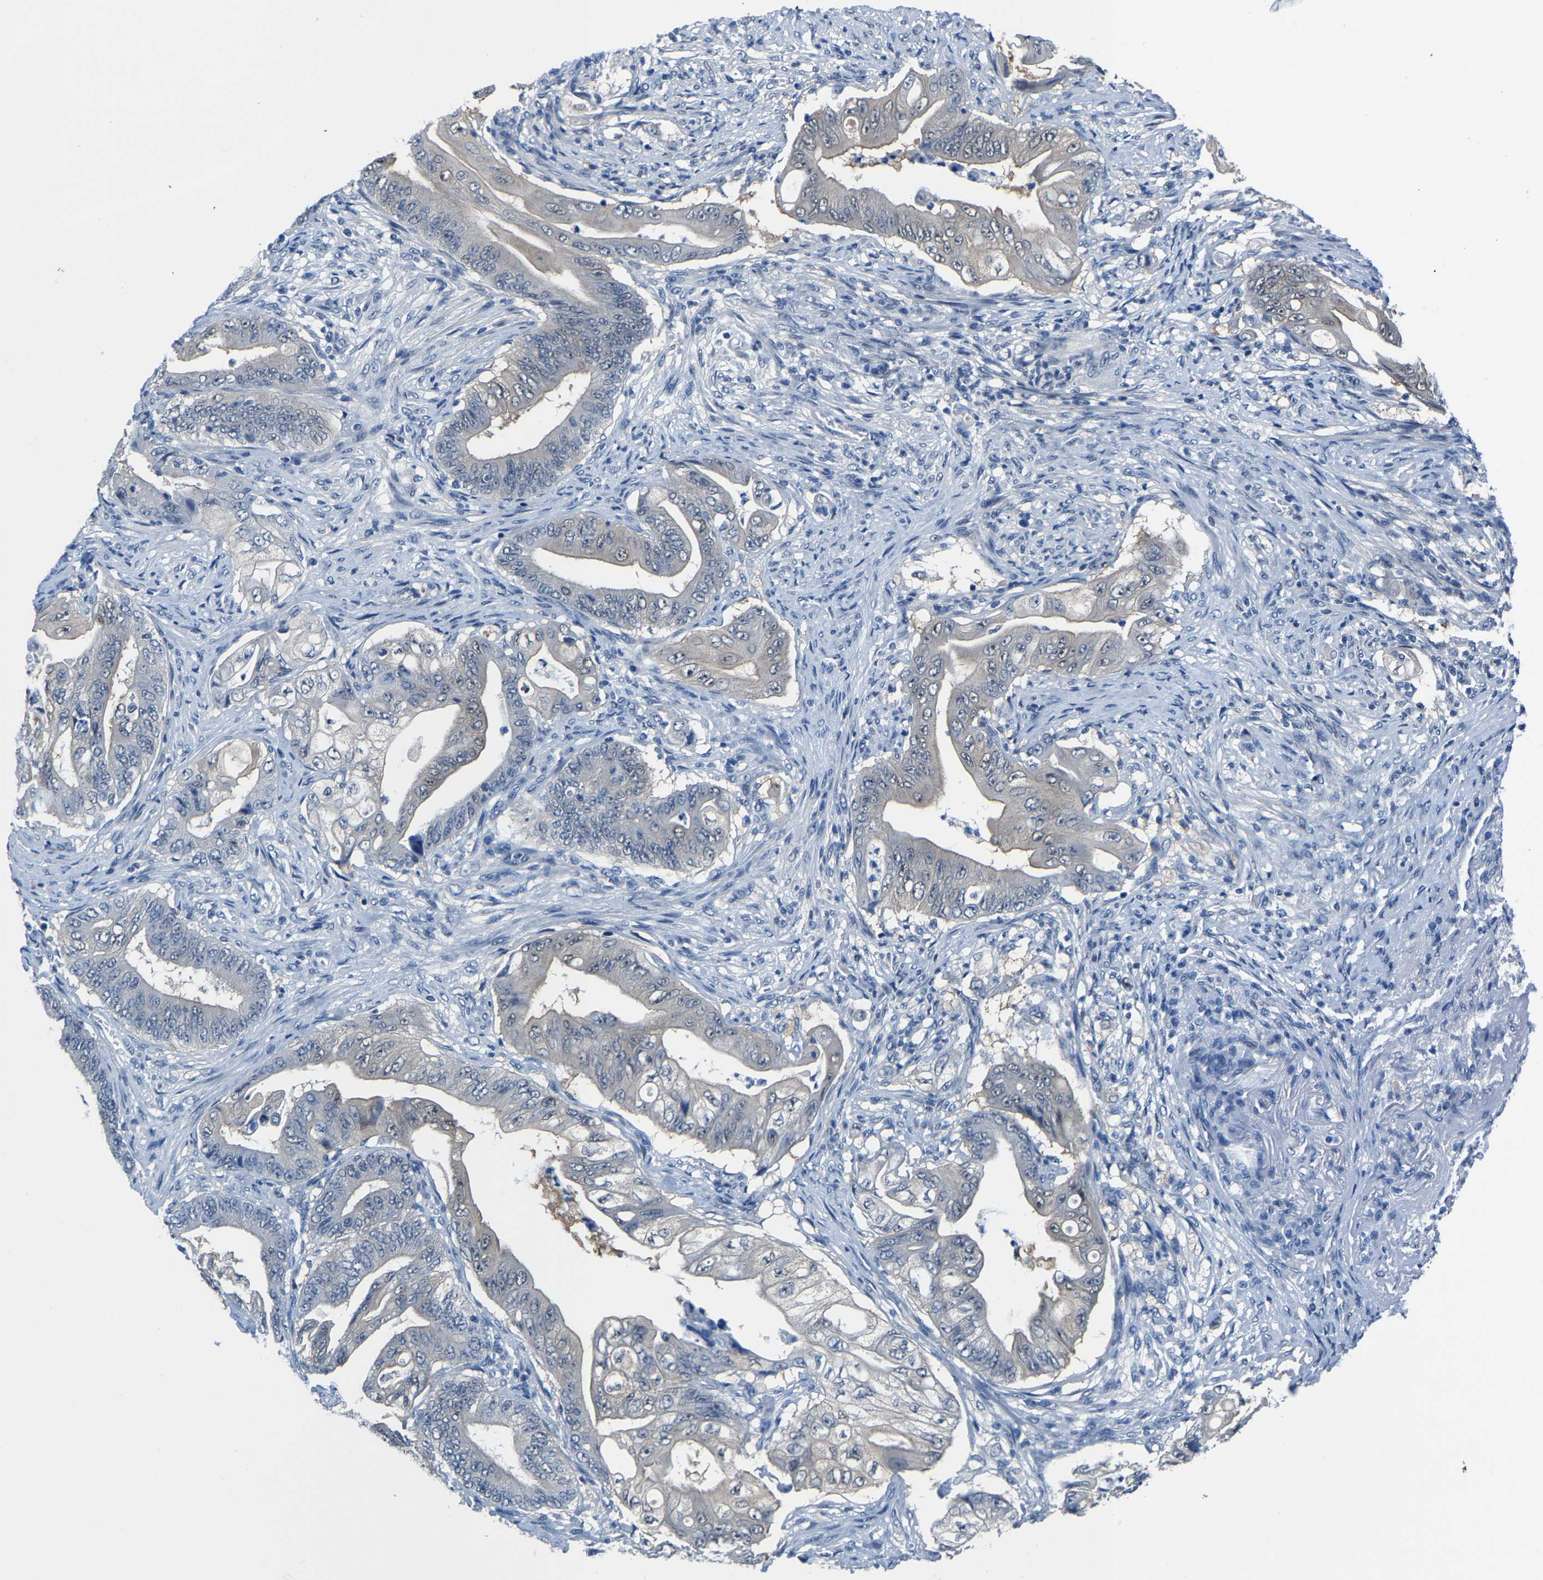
{"staining": {"intensity": "negative", "quantity": "none", "location": "none"}, "tissue": "stomach cancer", "cell_type": "Tumor cells", "image_type": "cancer", "snomed": [{"axis": "morphology", "description": "Adenocarcinoma, NOS"}, {"axis": "topography", "description": "Stomach"}], "caption": "Immunohistochemistry image of neoplastic tissue: stomach cancer stained with DAB reveals no significant protein expression in tumor cells.", "gene": "SSH3", "patient": {"sex": "female", "age": 73}}